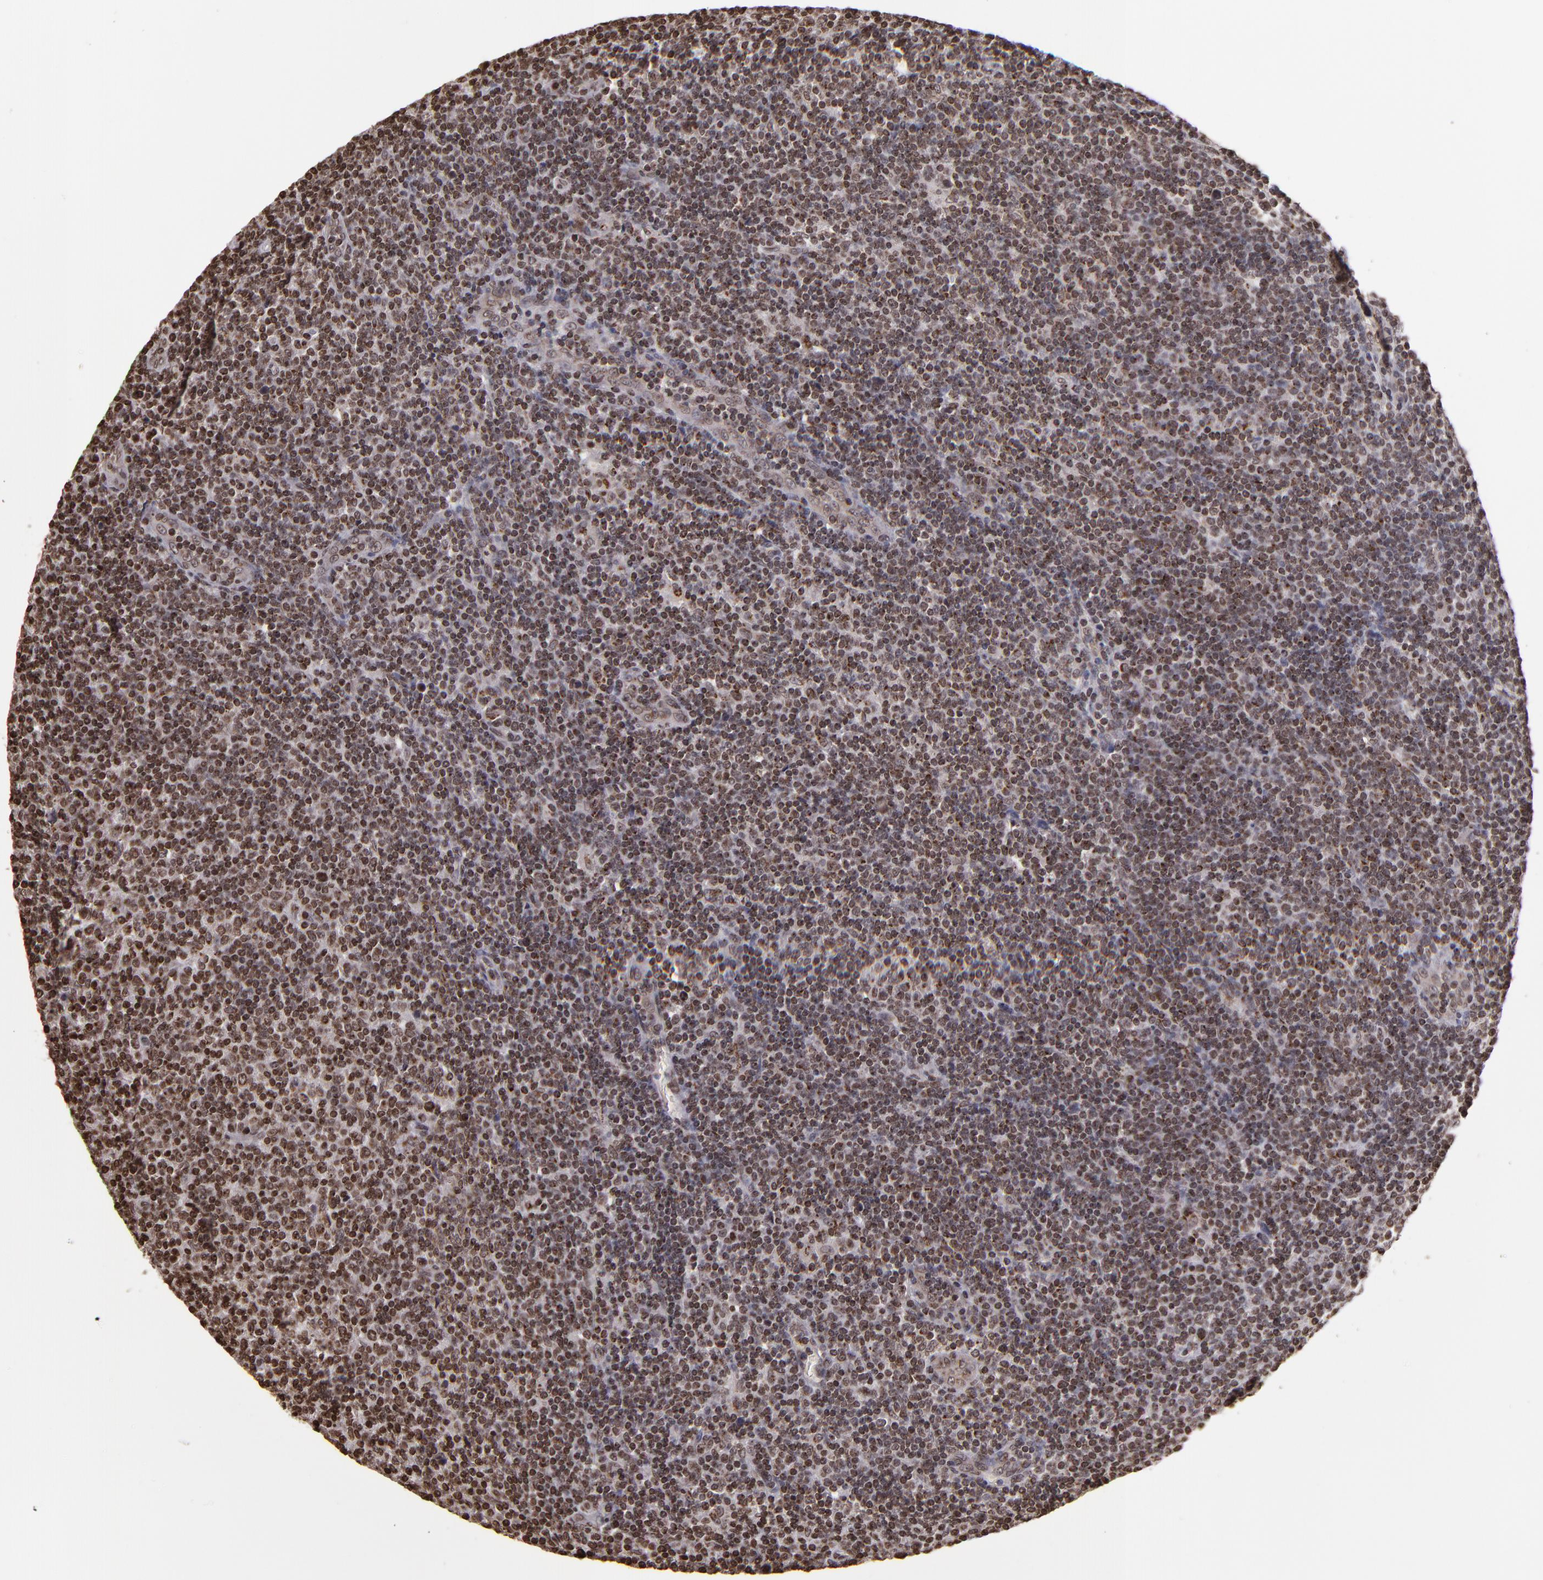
{"staining": {"intensity": "strong", "quantity": ">75%", "location": "nuclear"}, "tissue": "lymphoma", "cell_type": "Tumor cells", "image_type": "cancer", "snomed": [{"axis": "morphology", "description": "Malignant lymphoma, non-Hodgkin's type, Low grade"}, {"axis": "topography", "description": "Lymph node"}], "caption": "Brown immunohistochemical staining in malignant lymphoma, non-Hodgkin's type (low-grade) reveals strong nuclear staining in about >75% of tumor cells.", "gene": "CSDC2", "patient": {"sex": "male", "age": 70}}